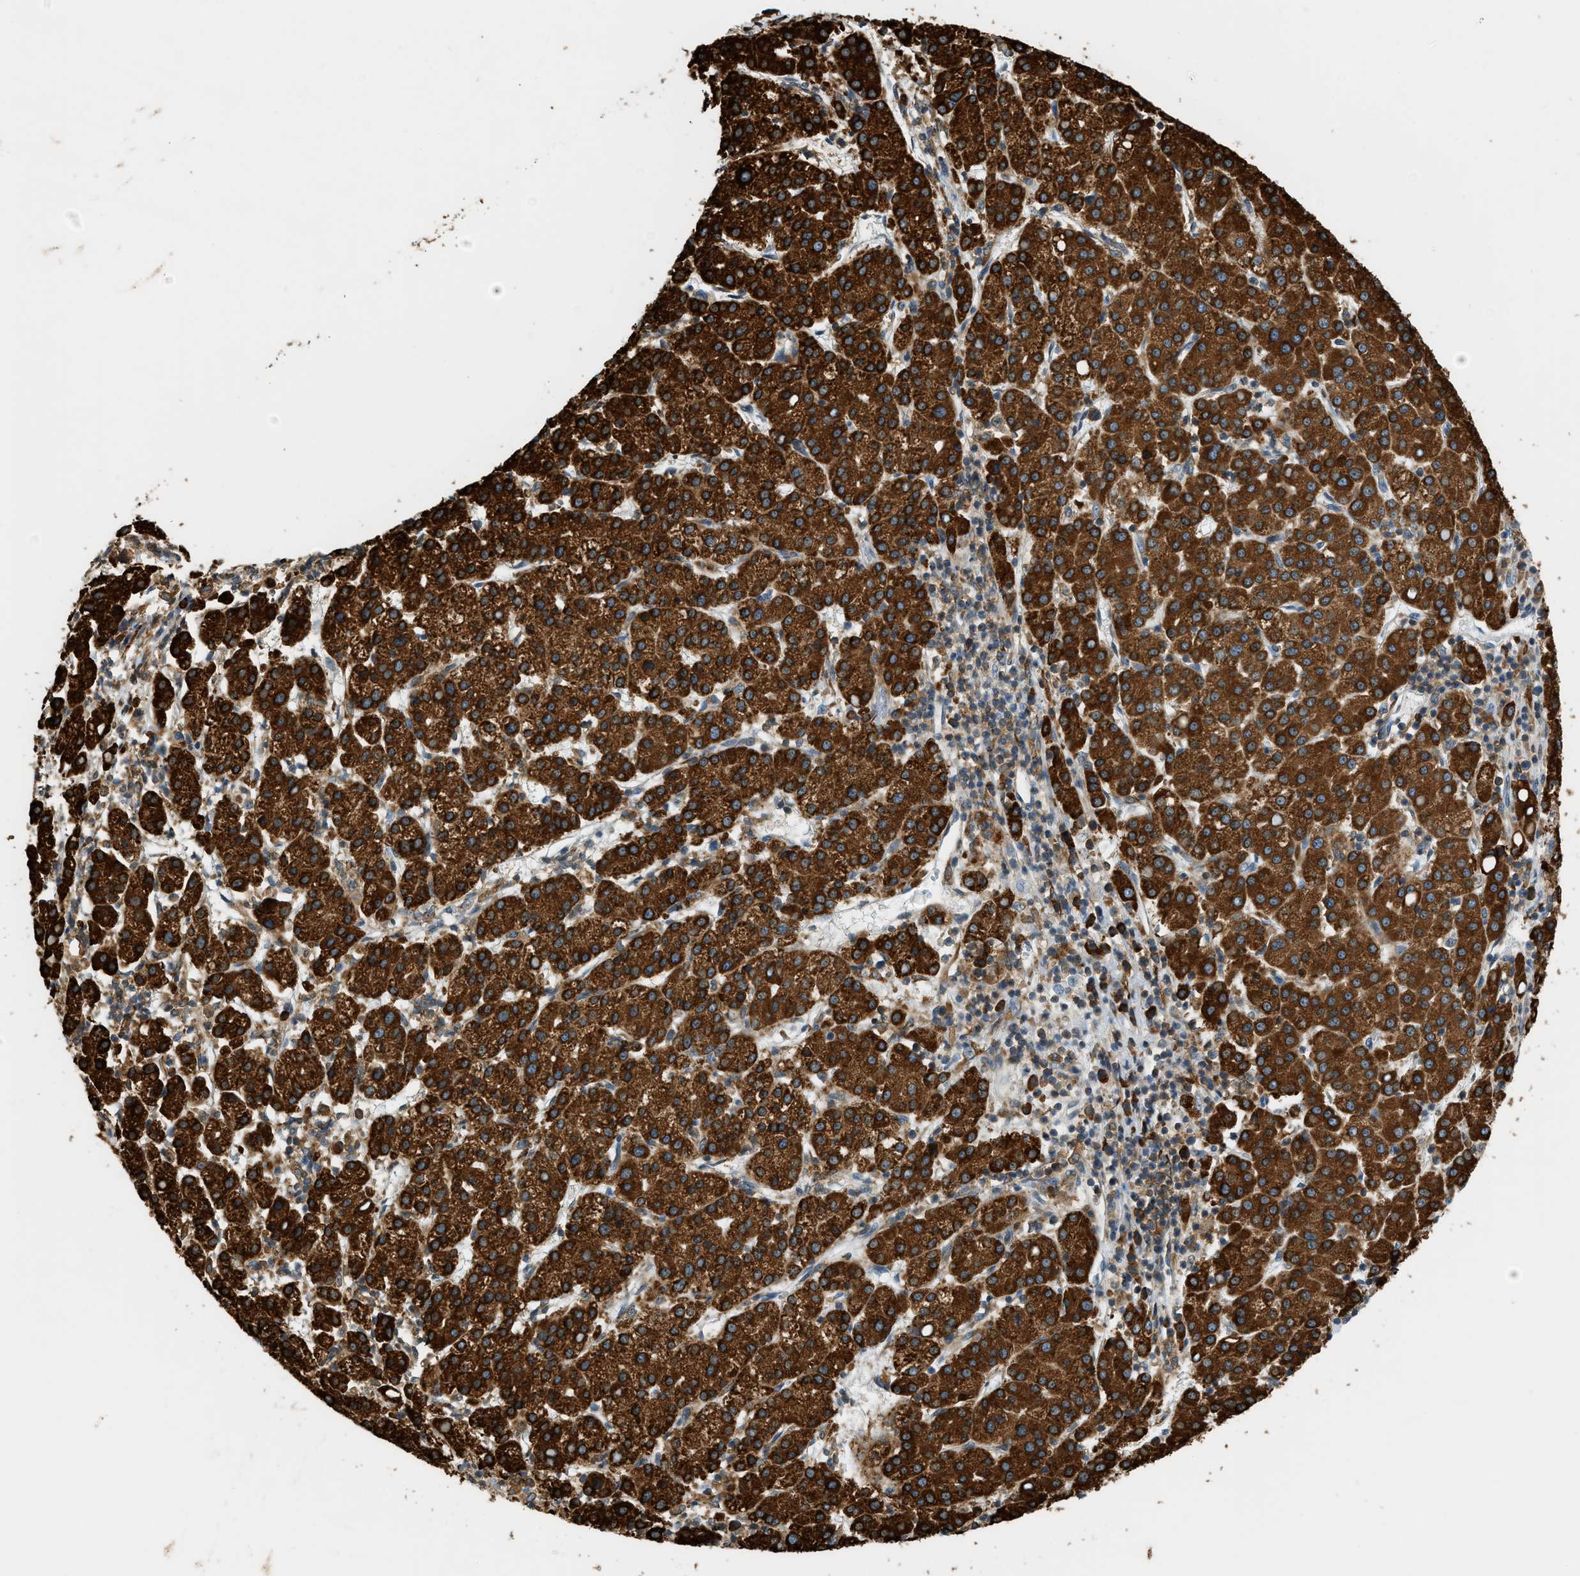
{"staining": {"intensity": "strong", "quantity": ">75%", "location": "cytoplasmic/membranous"}, "tissue": "liver cancer", "cell_type": "Tumor cells", "image_type": "cancer", "snomed": [{"axis": "morphology", "description": "Carcinoma, Hepatocellular, NOS"}, {"axis": "topography", "description": "Liver"}], "caption": "Hepatocellular carcinoma (liver) stained for a protein (brown) demonstrates strong cytoplasmic/membranous positive expression in approximately >75% of tumor cells.", "gene": "SEMA4D", "patient": {"sex": "female", "age": 58}}